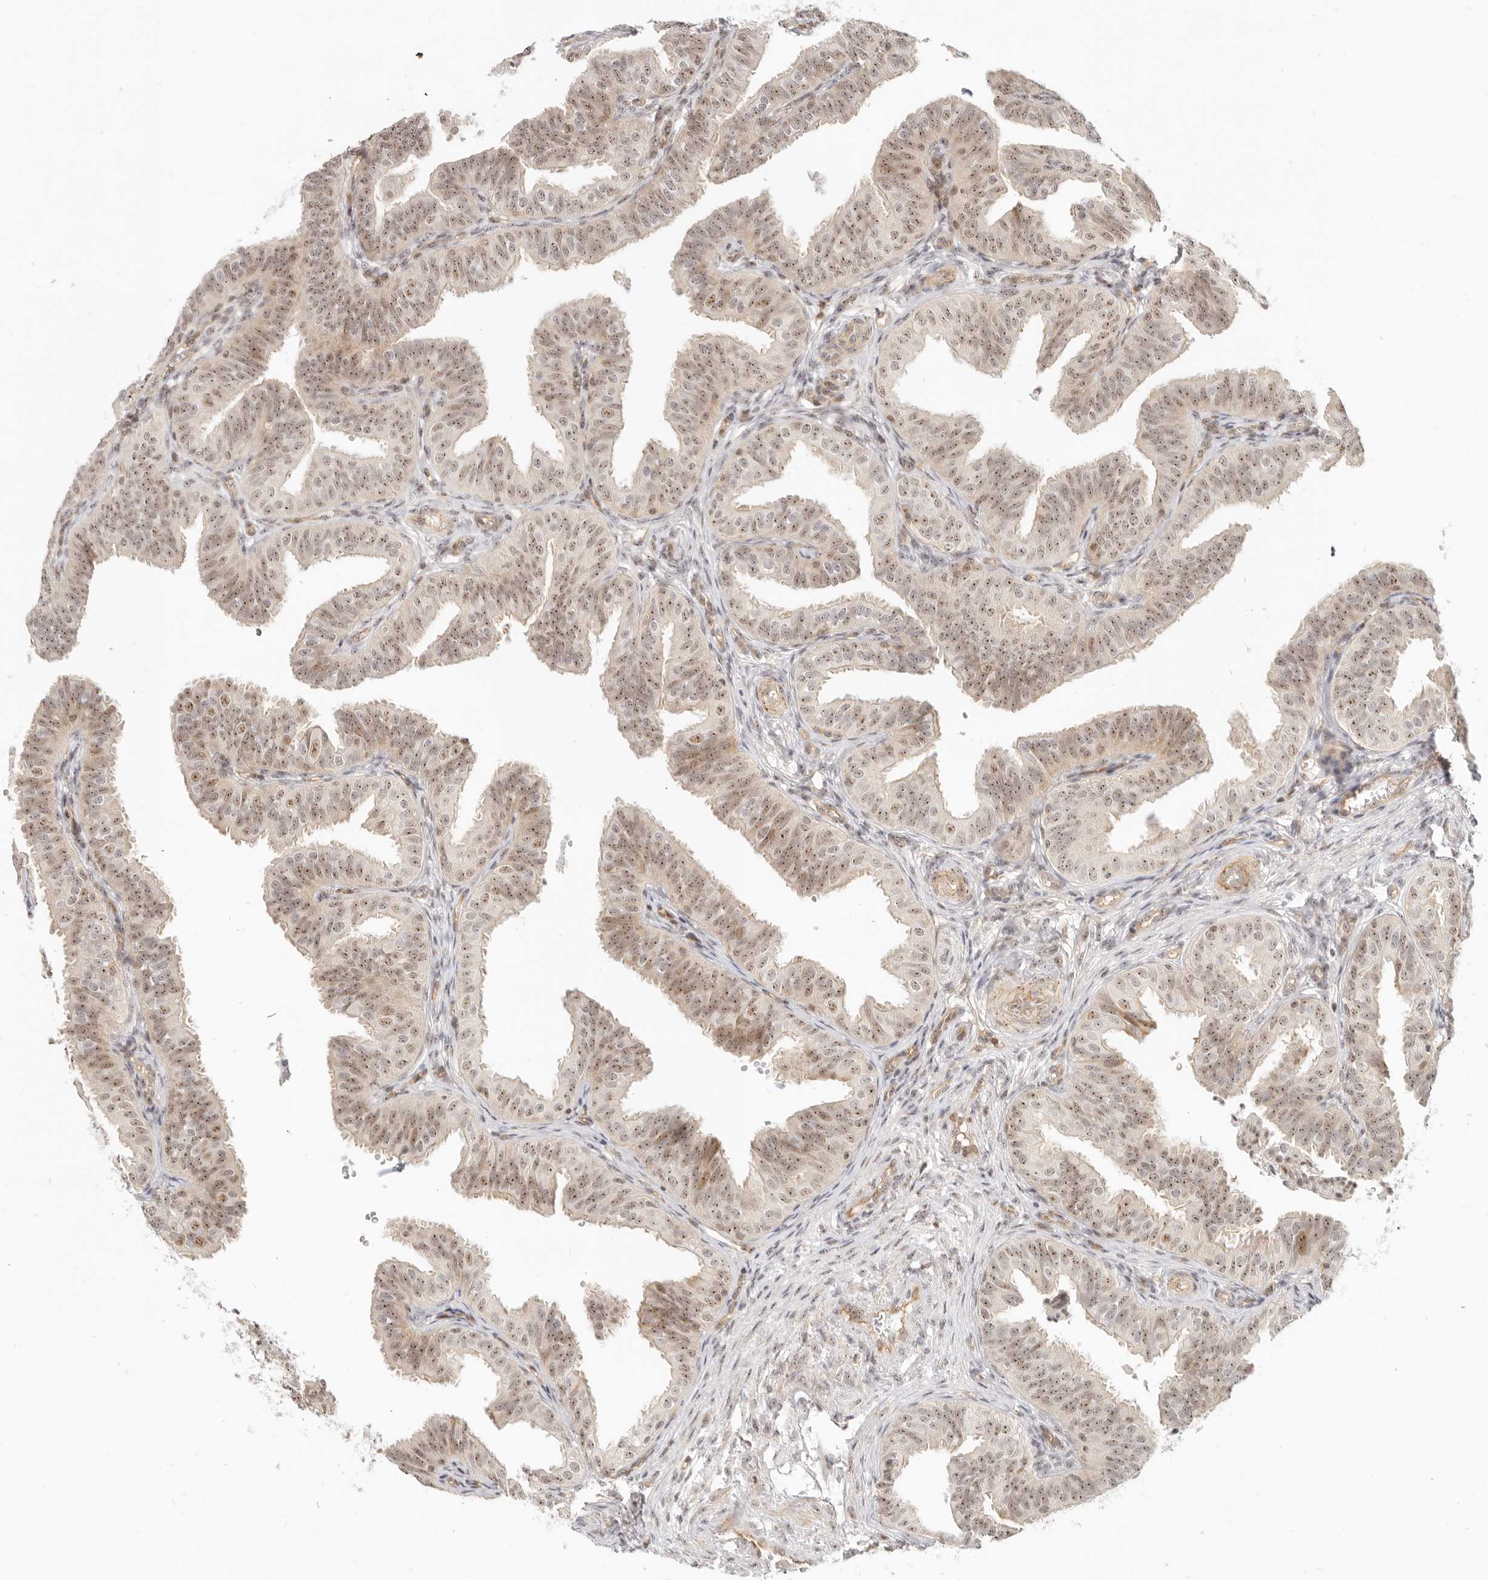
{"staining": {"intensity": "moderate", "quantity": ">75%", "location": "nuclear"}, "tissue": "fallopian tube", "cell_type": "Glandular cells", "image_type": "normal", "snomed": [{"axis": "morphology", "description": "Normal tissue, NOS"}, {"axis": "topography", "description": "Fallopian tube"}], "caption": "A histopathology image showing moderate nuclear positivity in about >75% of glandular cells in unremarkable fallopian tube, as visualized by brown immunohistochemical staining.", "gene": "BAP1", "patient": {"sex": "female", "age": 35}}